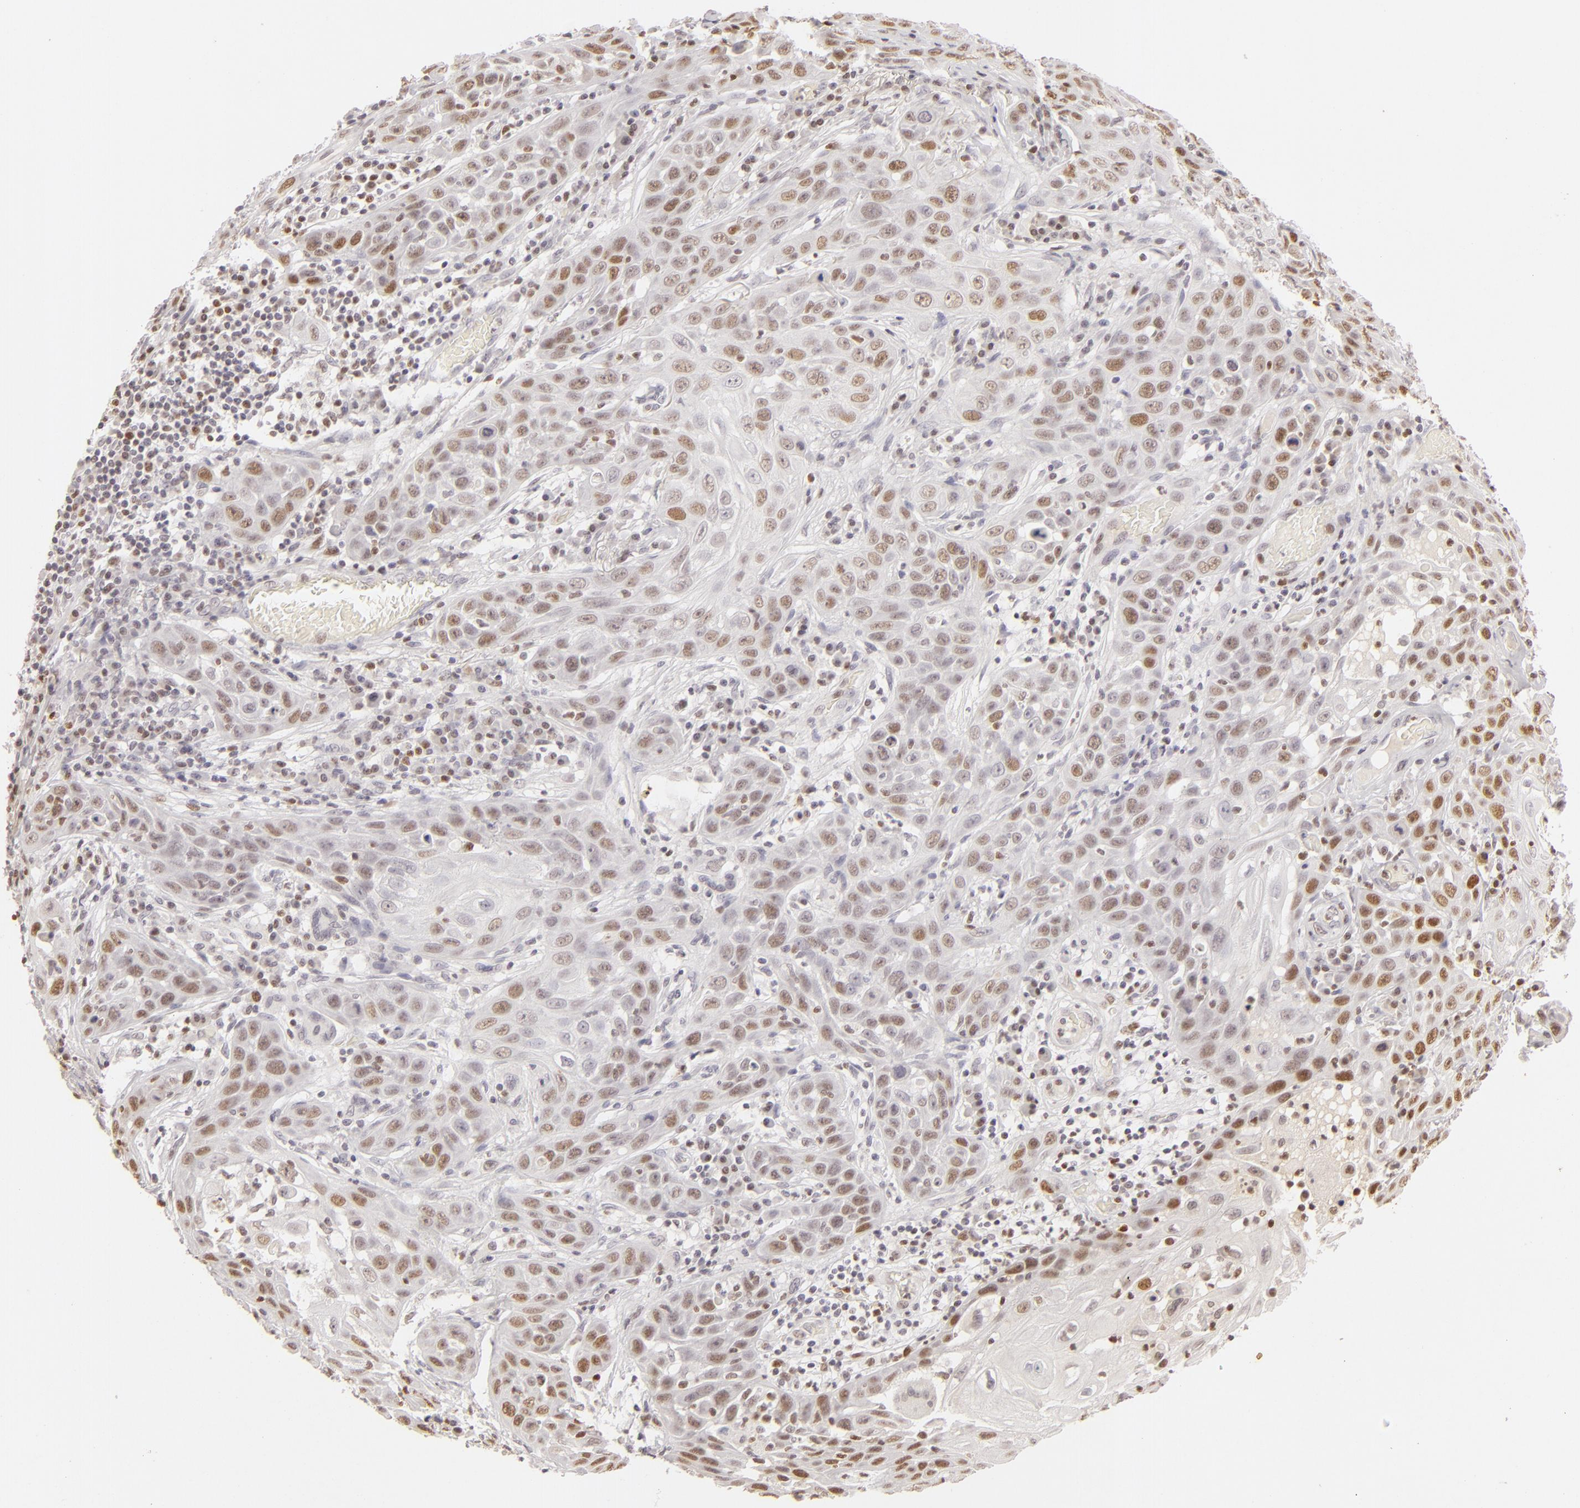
{"staining": {"intensity": "moderate", "quantity": "25%-75%", "location": "nuclear"}, "tissue": "skin cancer", "cell_type": "Tumor cells", "image_type": "cancer", "snomed": [{"axis": "morphology", "description": "Squamous cell carcinoma, NOS"}, {"axis": "topography", "description": "Skin"}], "caption": "Protein analysis of skin cancer (squamous cell carcinoma) tissue exhibits moderate nuclear positivity in about 25%-75% of tumor cells. Using DAB (3,3'-diaminobenzidine) (brown) and hematoxylin (blue) stains, captured at high magnification using brightfield microscopy.", "gene": "FEN1", "patient": {"sex": "male", "age": 84}}